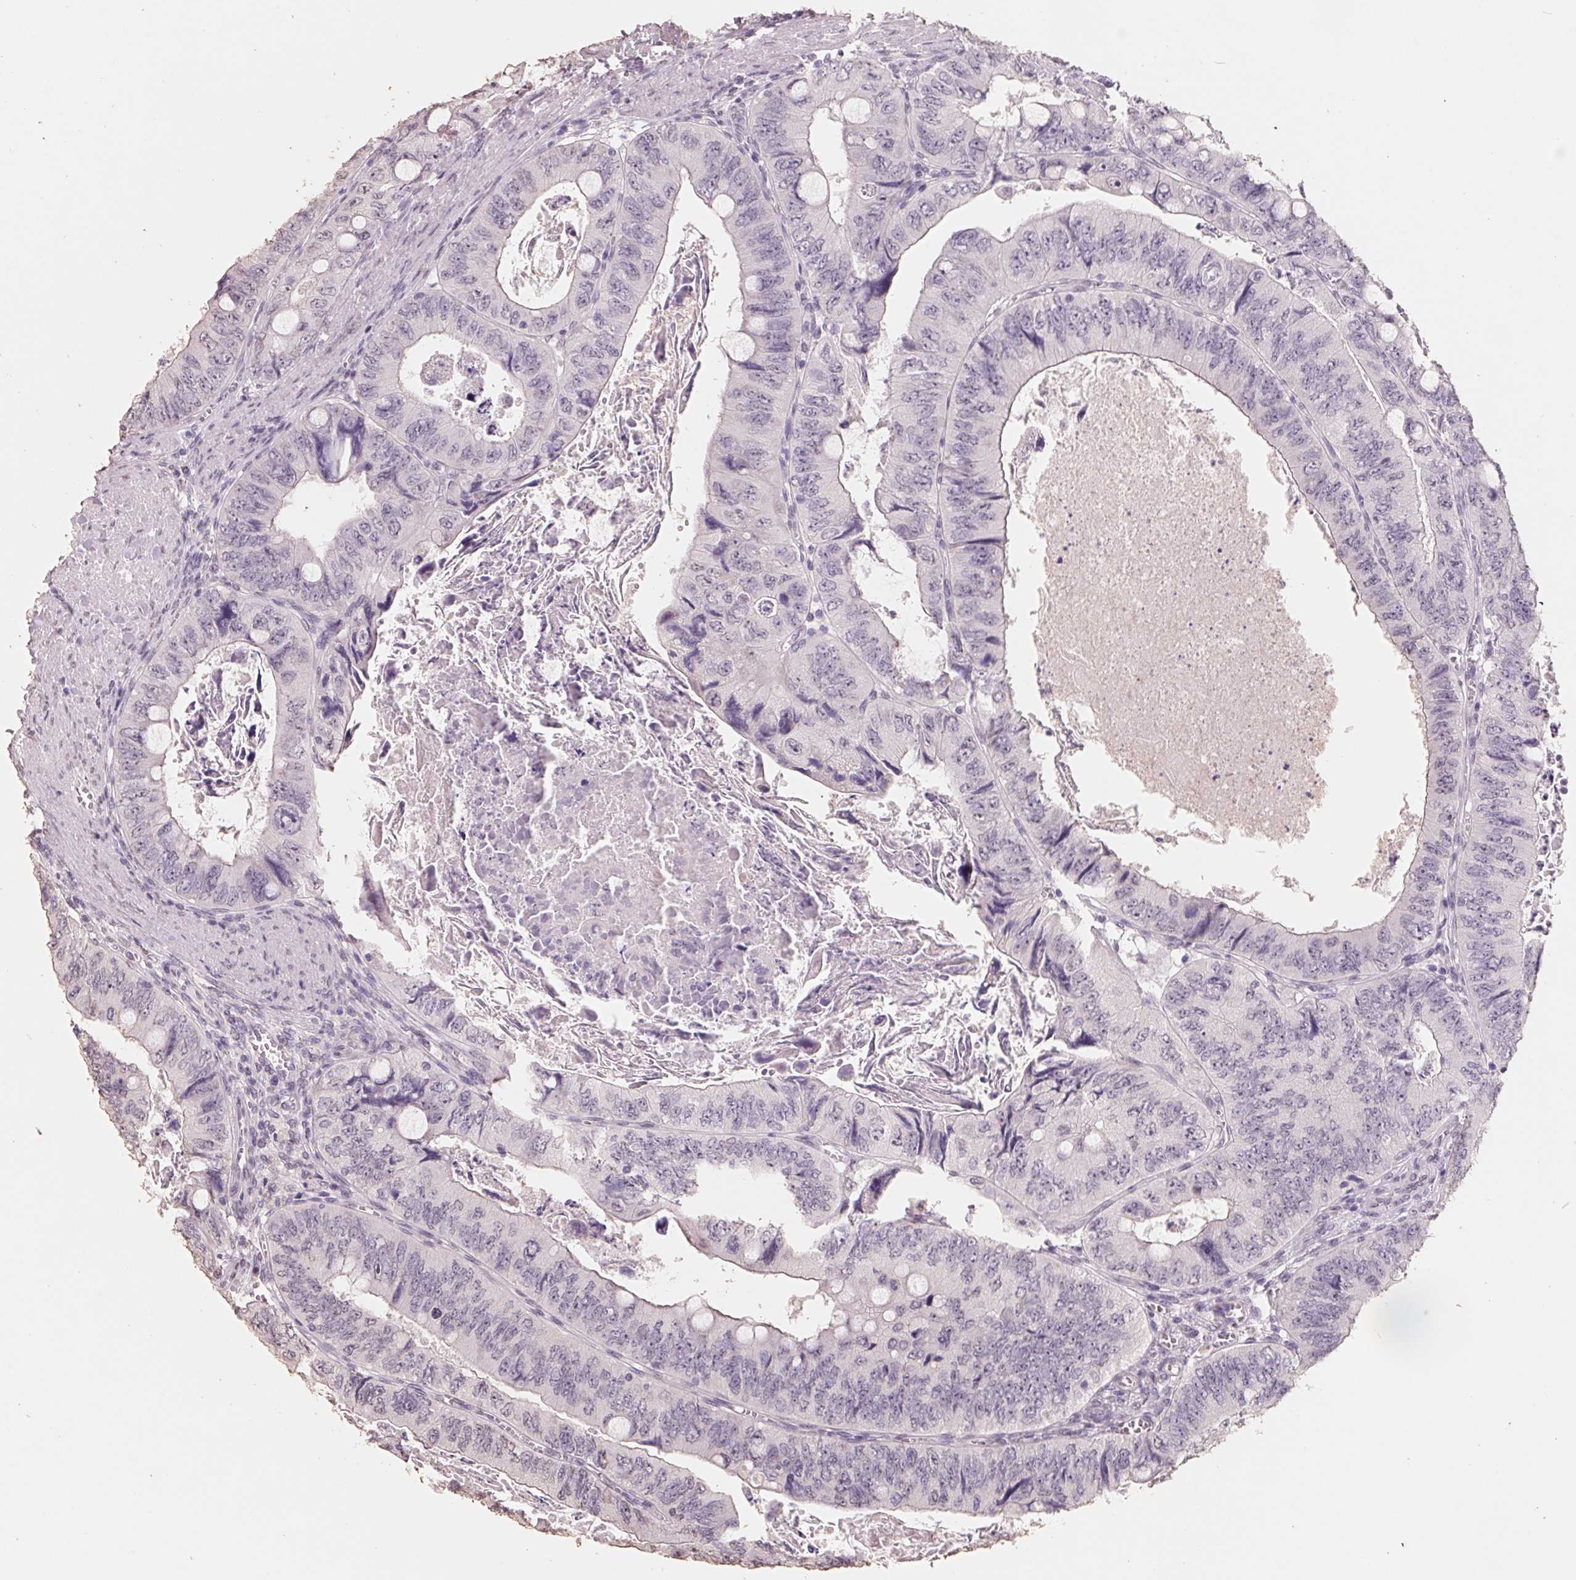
{"staining": {"intensity": "negative", "quantity": "none", "location": "none"}, "tissue": "colorectal cancer", "cell_type": "Tumor cells", "image_type": "cancer", "snomed": [{"axis": "morphology", "description": "Adenocarcinoma, NOS"}, {"axis": "topography", "description": "Colon"}], "caption": "DAB immunohistochemical staining of human colorectal cancer demonstrates no significant expression in tumor cells.", "gene": "FTCD", "patient": {"sex": "female", "age": 84}}